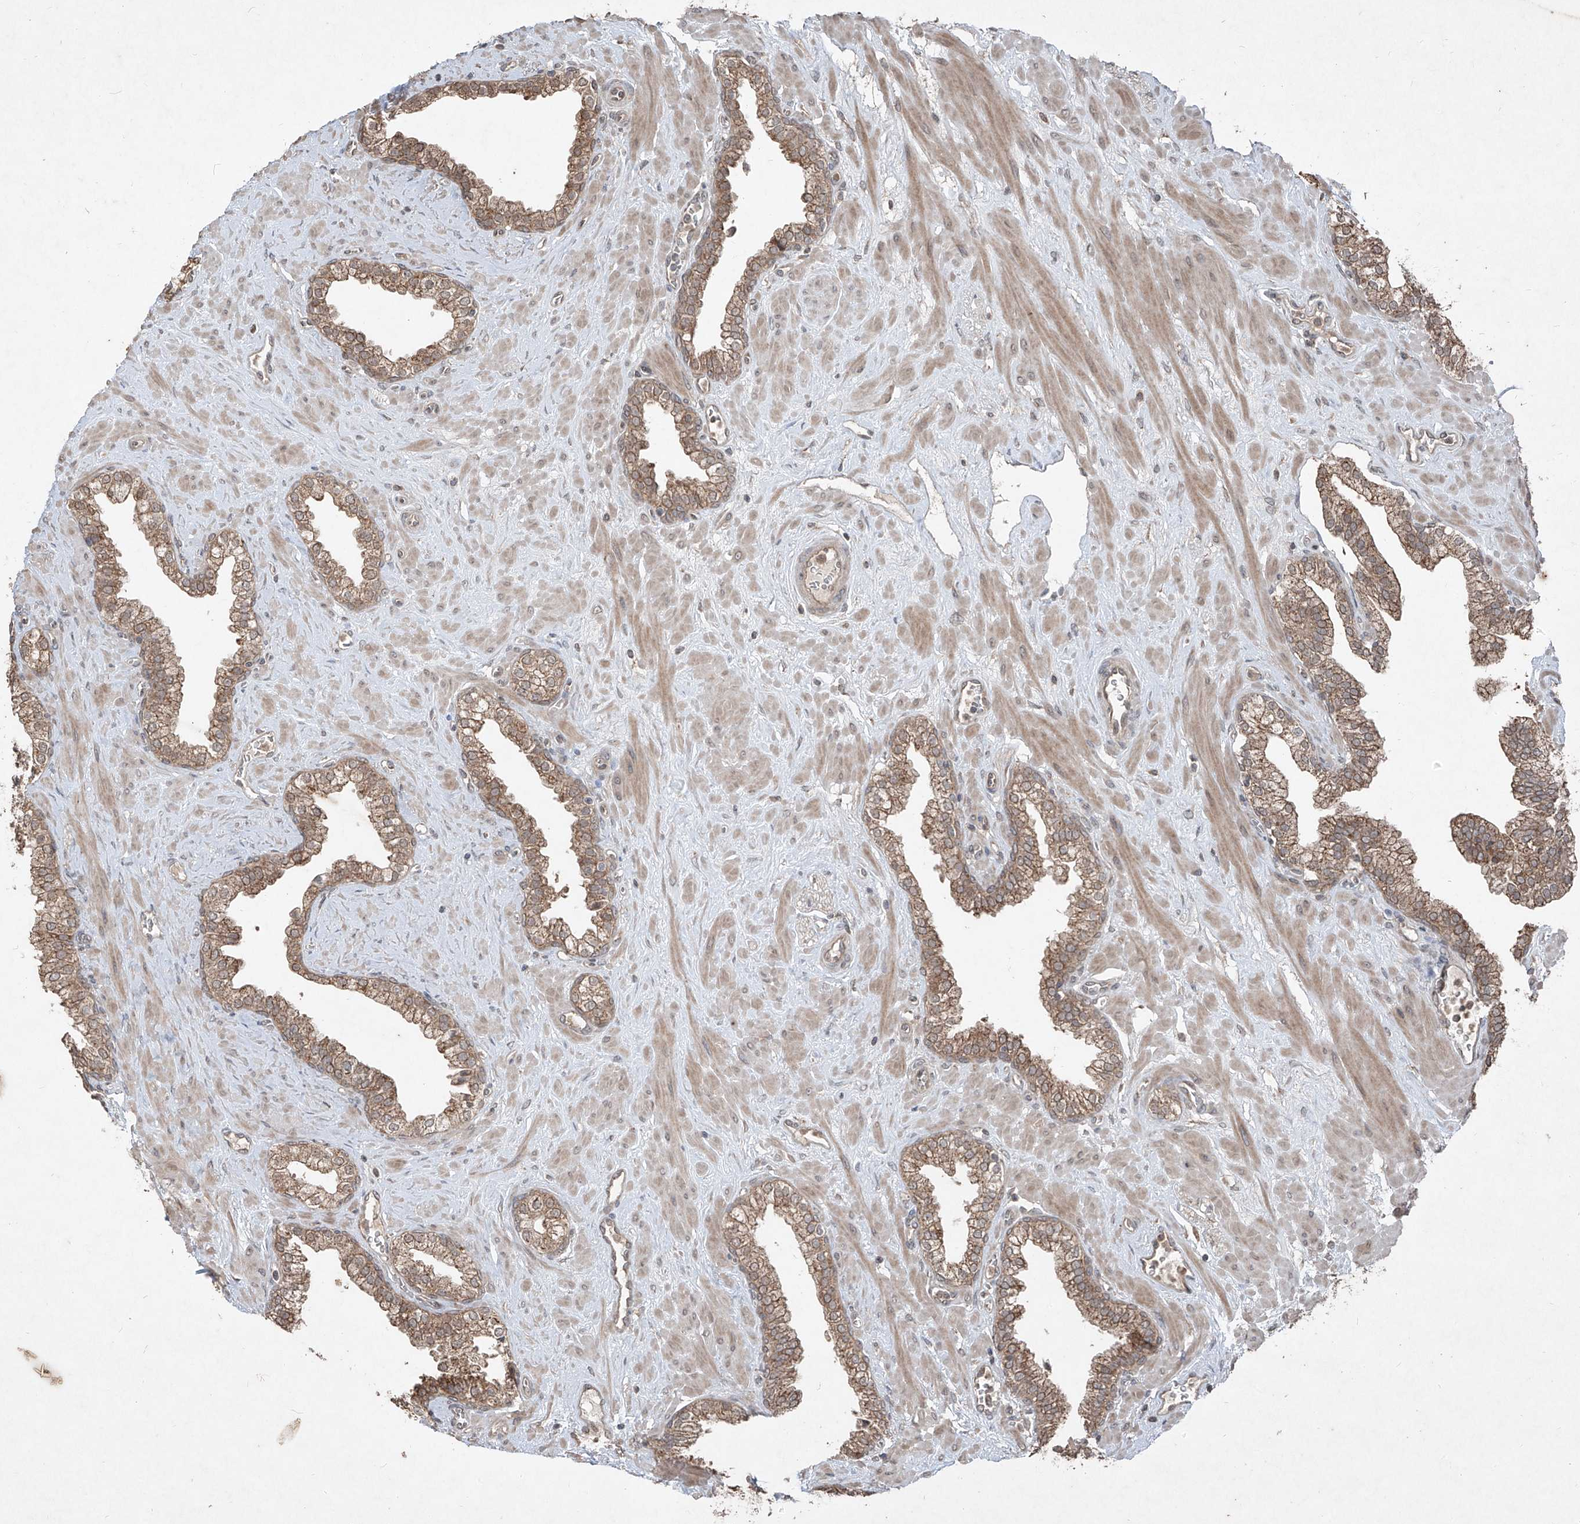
{"staining": {"intensity": "moderate", "quantity": ">75%", "location": "cytoplasmic/membranous"}, "tissue": "prostate", "cell_type": "Glandular cells", "image_type": "normal", "snomed": [{"axis": "morphology", "description": "Normal tissue, NOS"}, {"axis": "morphology", "description": "Urothelial carcinoma, Low grade"}, {"axis": "topography", "description": "Urinary bladder"}, {"axis": "topography", "description": "Prostate"}], "caption": "Immunohistochemistry of normal human prostate reveals medium levels of moderate cytoplasmic/membranous expression in about >75% of glandular cells.", "gene": "ABCD3", "patient": {"sex": "male", "age": 60}}